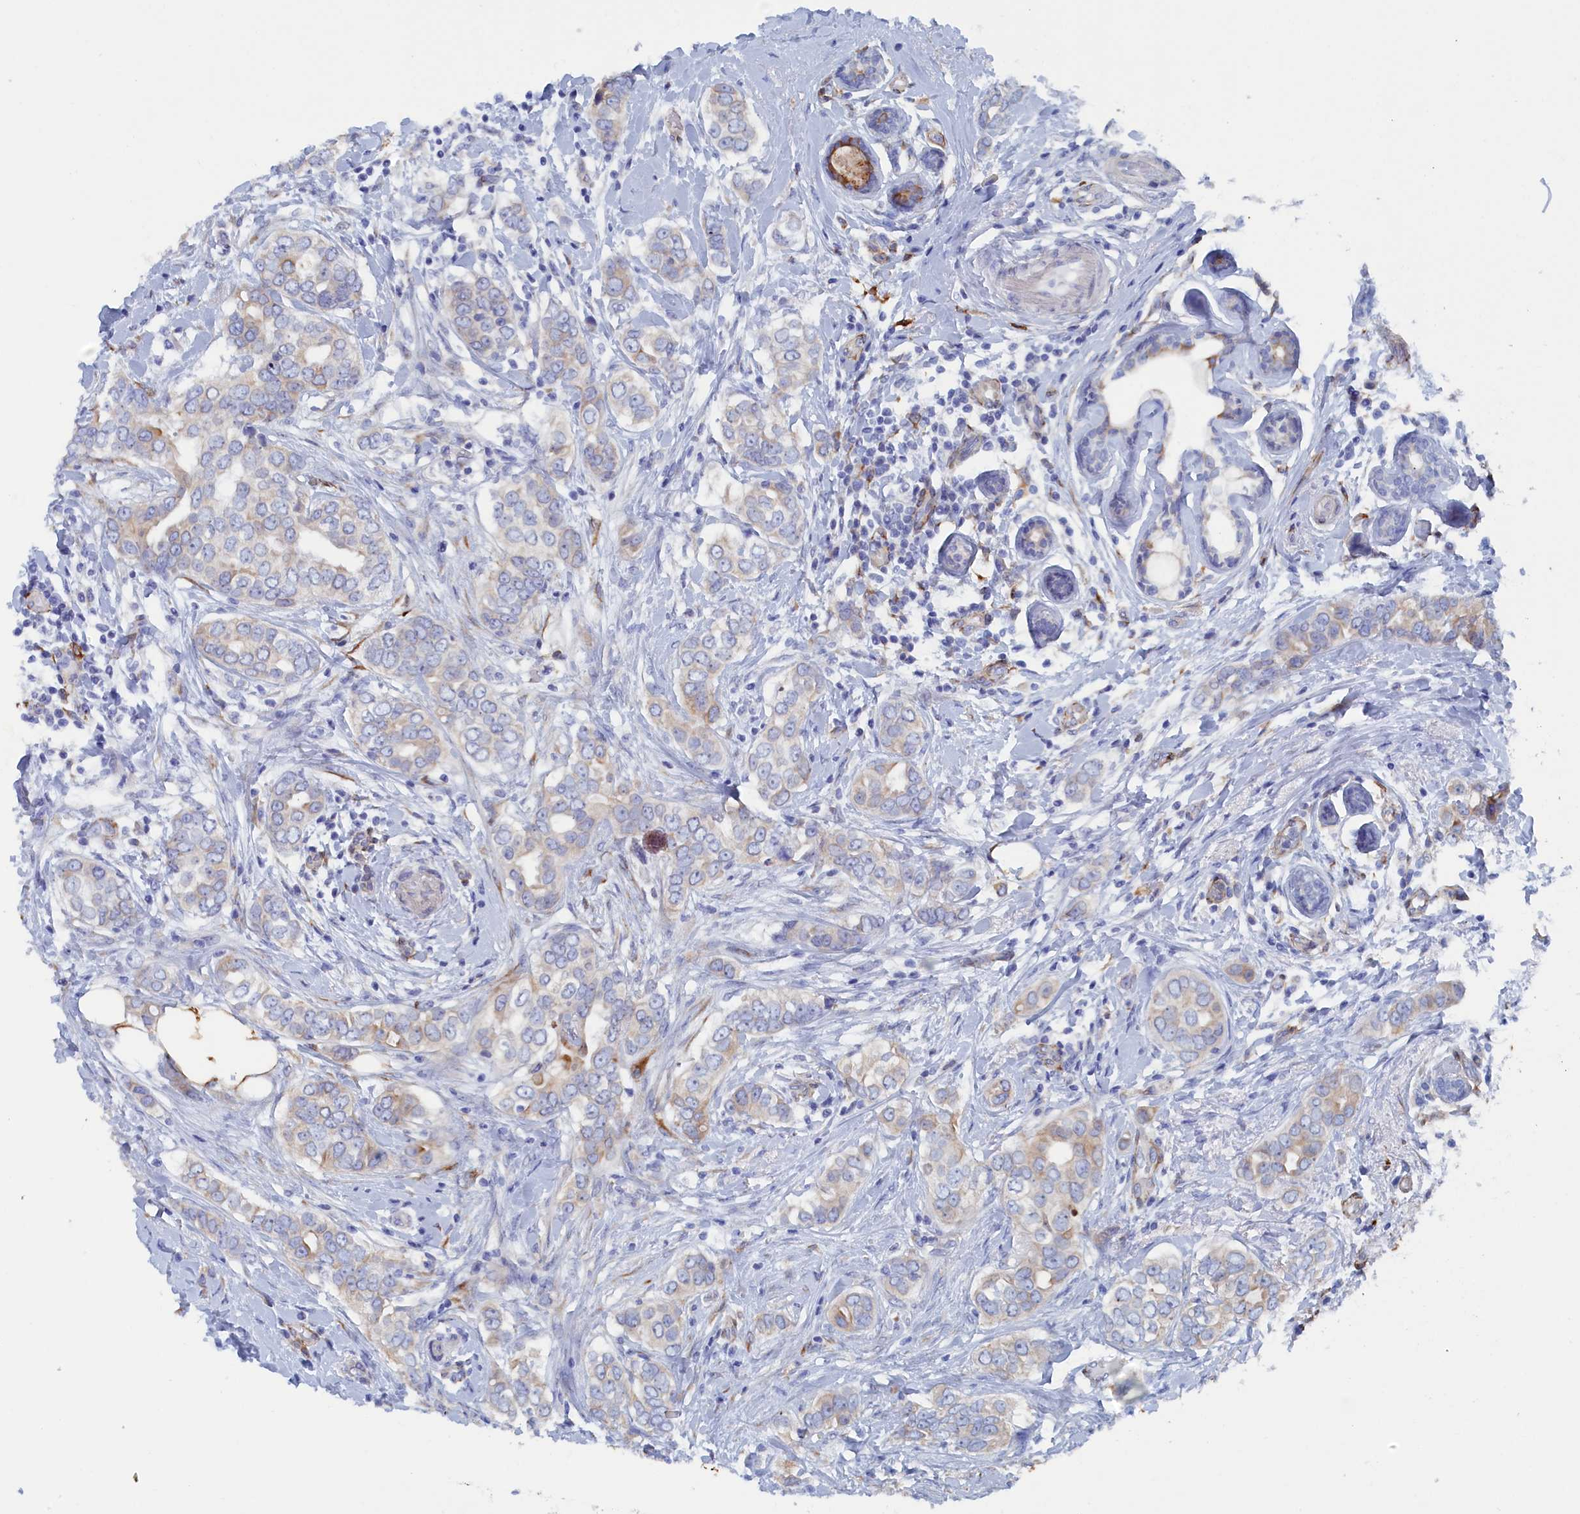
{"staining": {"intensity": "negative", "quantity": "none", "location": "none"}, "tissue": "breast cancer", "cell_type": "Tumor cells", "image_type": "cancer", "snomed": [{"axis": "morphology", "description": "Lobular carcinoma"}, {"axis": "topography", "description": "Breast"}], "caption": "Breast lobular carcinoma was stained to show a protein in brown. There is no significant expression in tumor cells.", "gene": "COG7", "patient": {"sex": "female", "age": 51}}